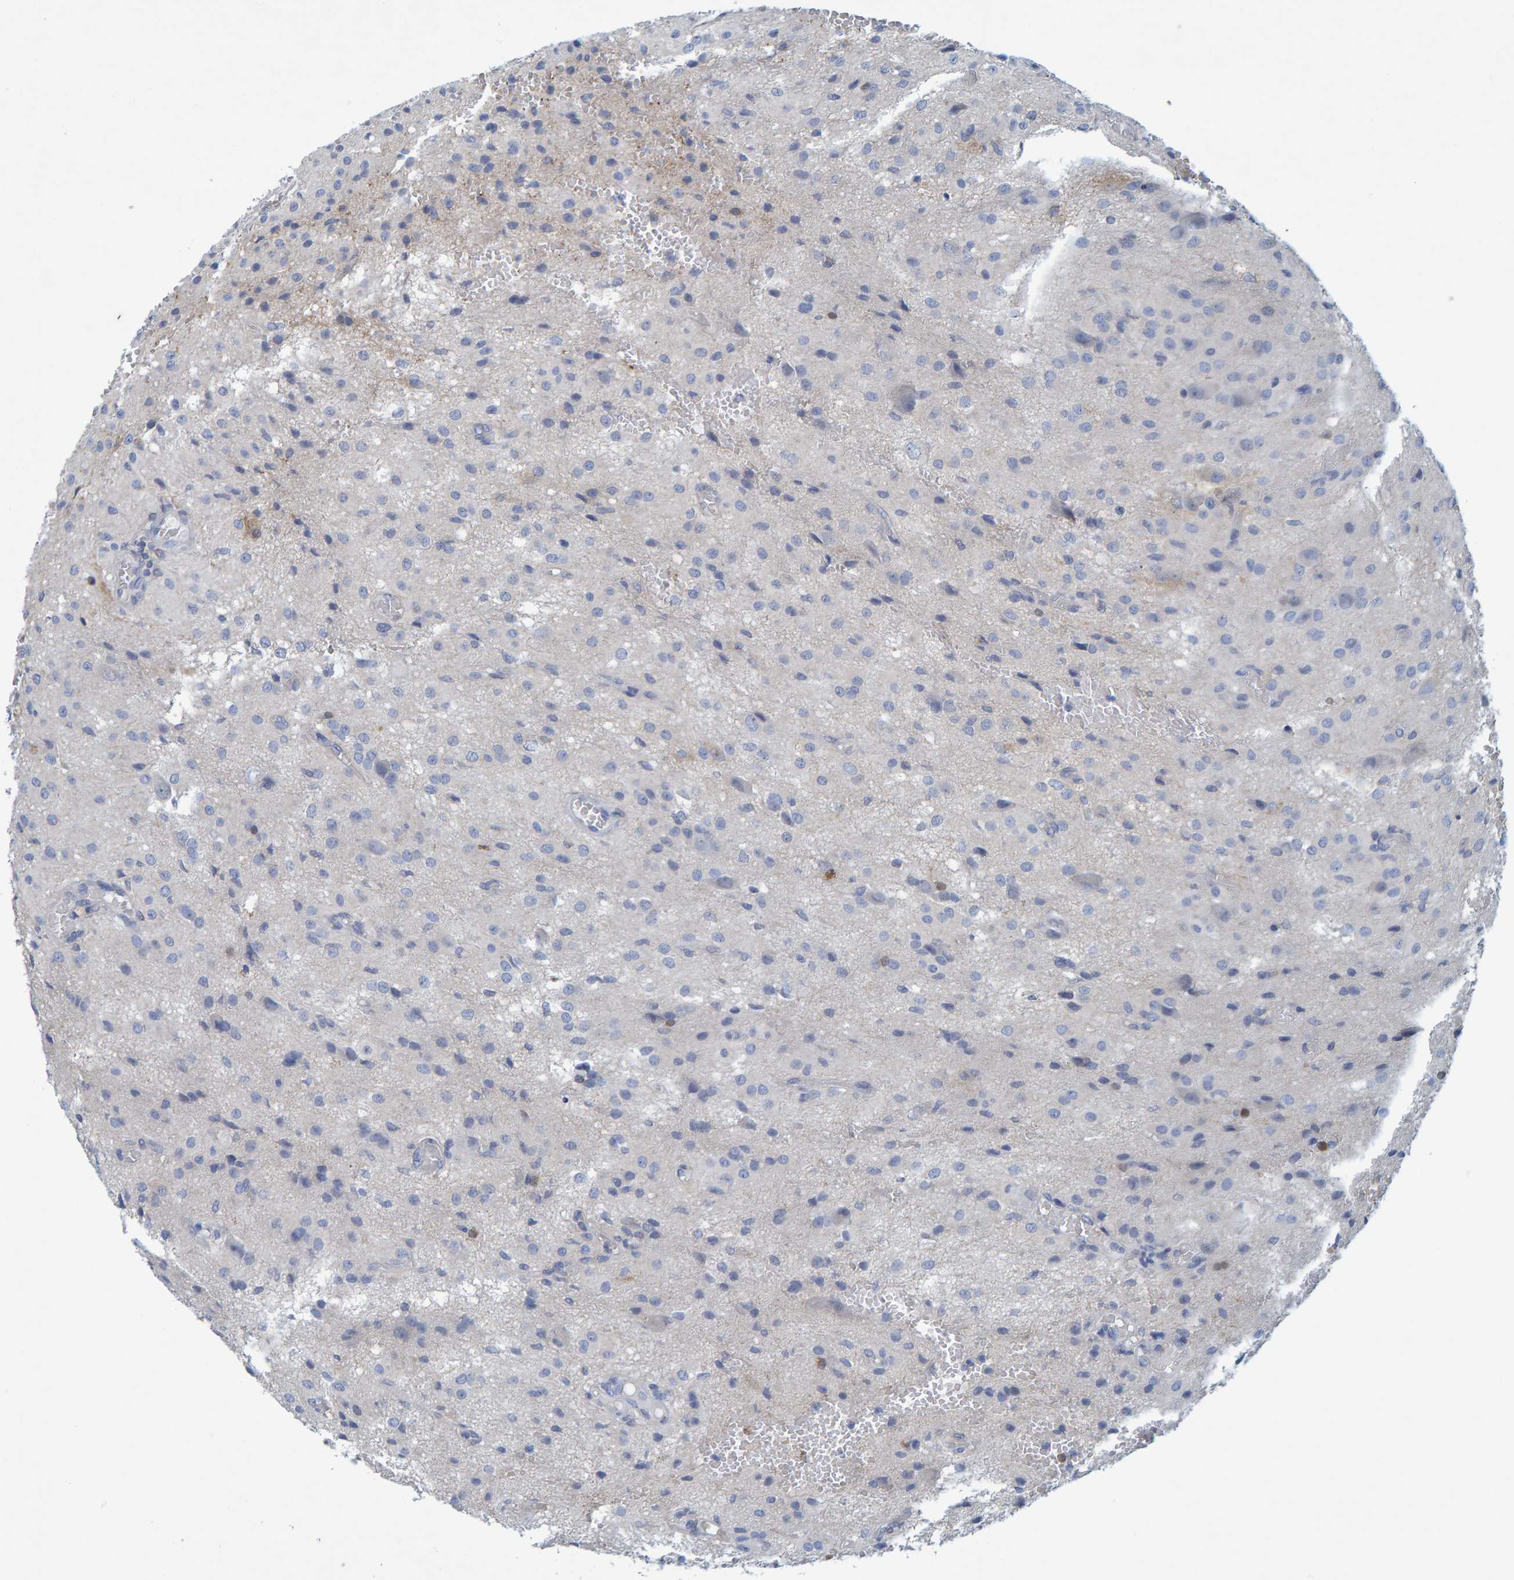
{"staining": {"intensity": "negative", "quantity": "none", "location": "none"}, "tissue": "glioma", "cell_type": "Tumor cells", "image_type": "cancer", "snomed": [{"axis": "morphology", "description": "Glioma, malignant, High grade"}, {"axis": "topography", "description": "Brain"}], "caption": "Protein analysis of malignant glioma (high-grade) exhibits no significant positivity in tumor cells.", "gene": "ALAD", "patient": {"sex": "female", "age": 59}}